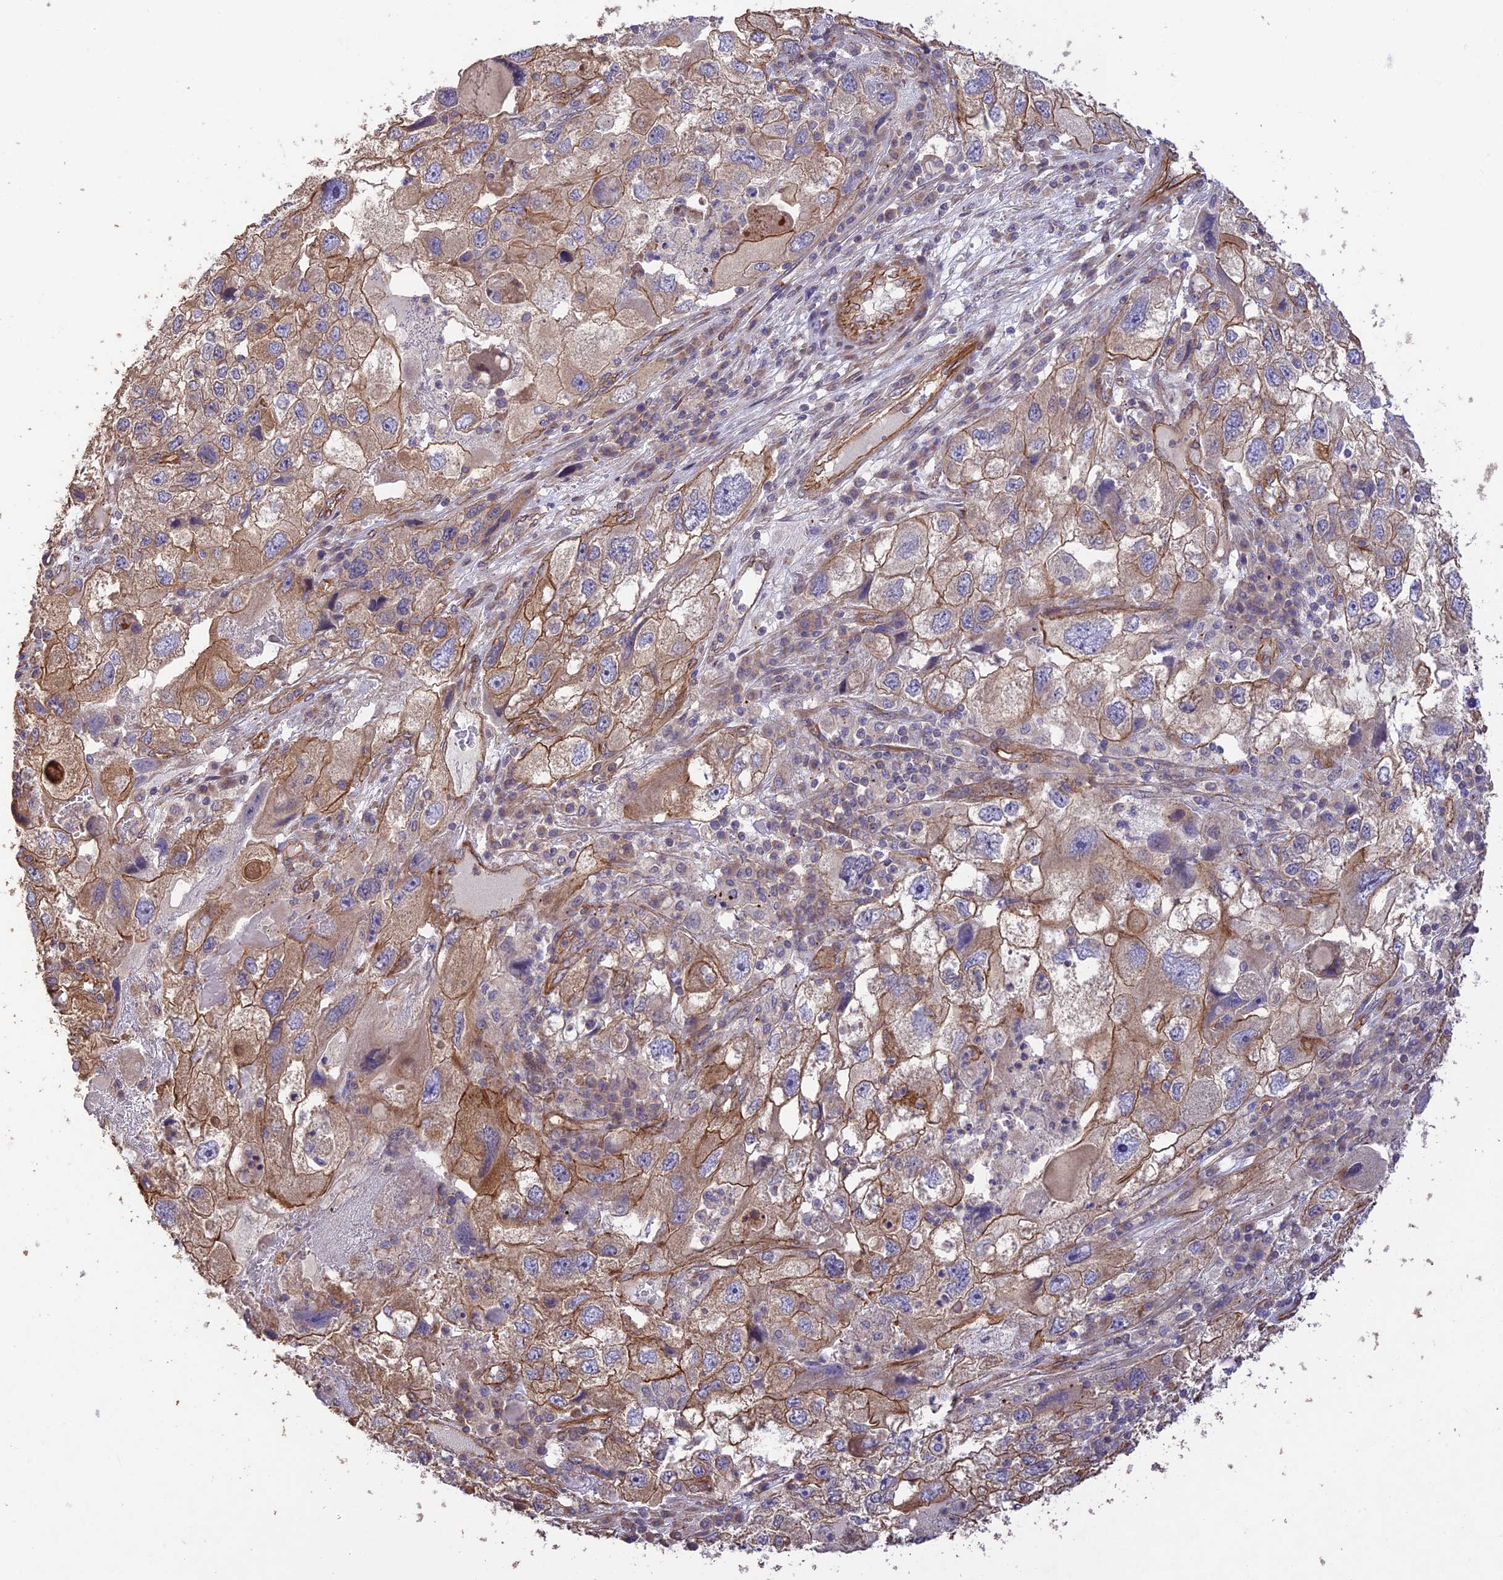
{"staining": {"intensity": "moderate", "quantity": ">75%", "location": "cytoplasmic/membranous"}, "tissue": "endometrial cancer", "cell_type": "Tumor cells", "image_type": "cancer", "snomed": [{"axis": "morphology", "description": "Adenocarcinoma, NOS"}, {"axis": "topography", "description": "Endometrium"}], "caption": "Approximately >75% of tumor cells in adenocarcinoma (endometrial) demonstrate moderate cytoplasmic/membranous protein staining as visualized by brown immunohistochemical staining.", "gene": "HOMER2", "patient": {"sex": "female", "age": 49}}